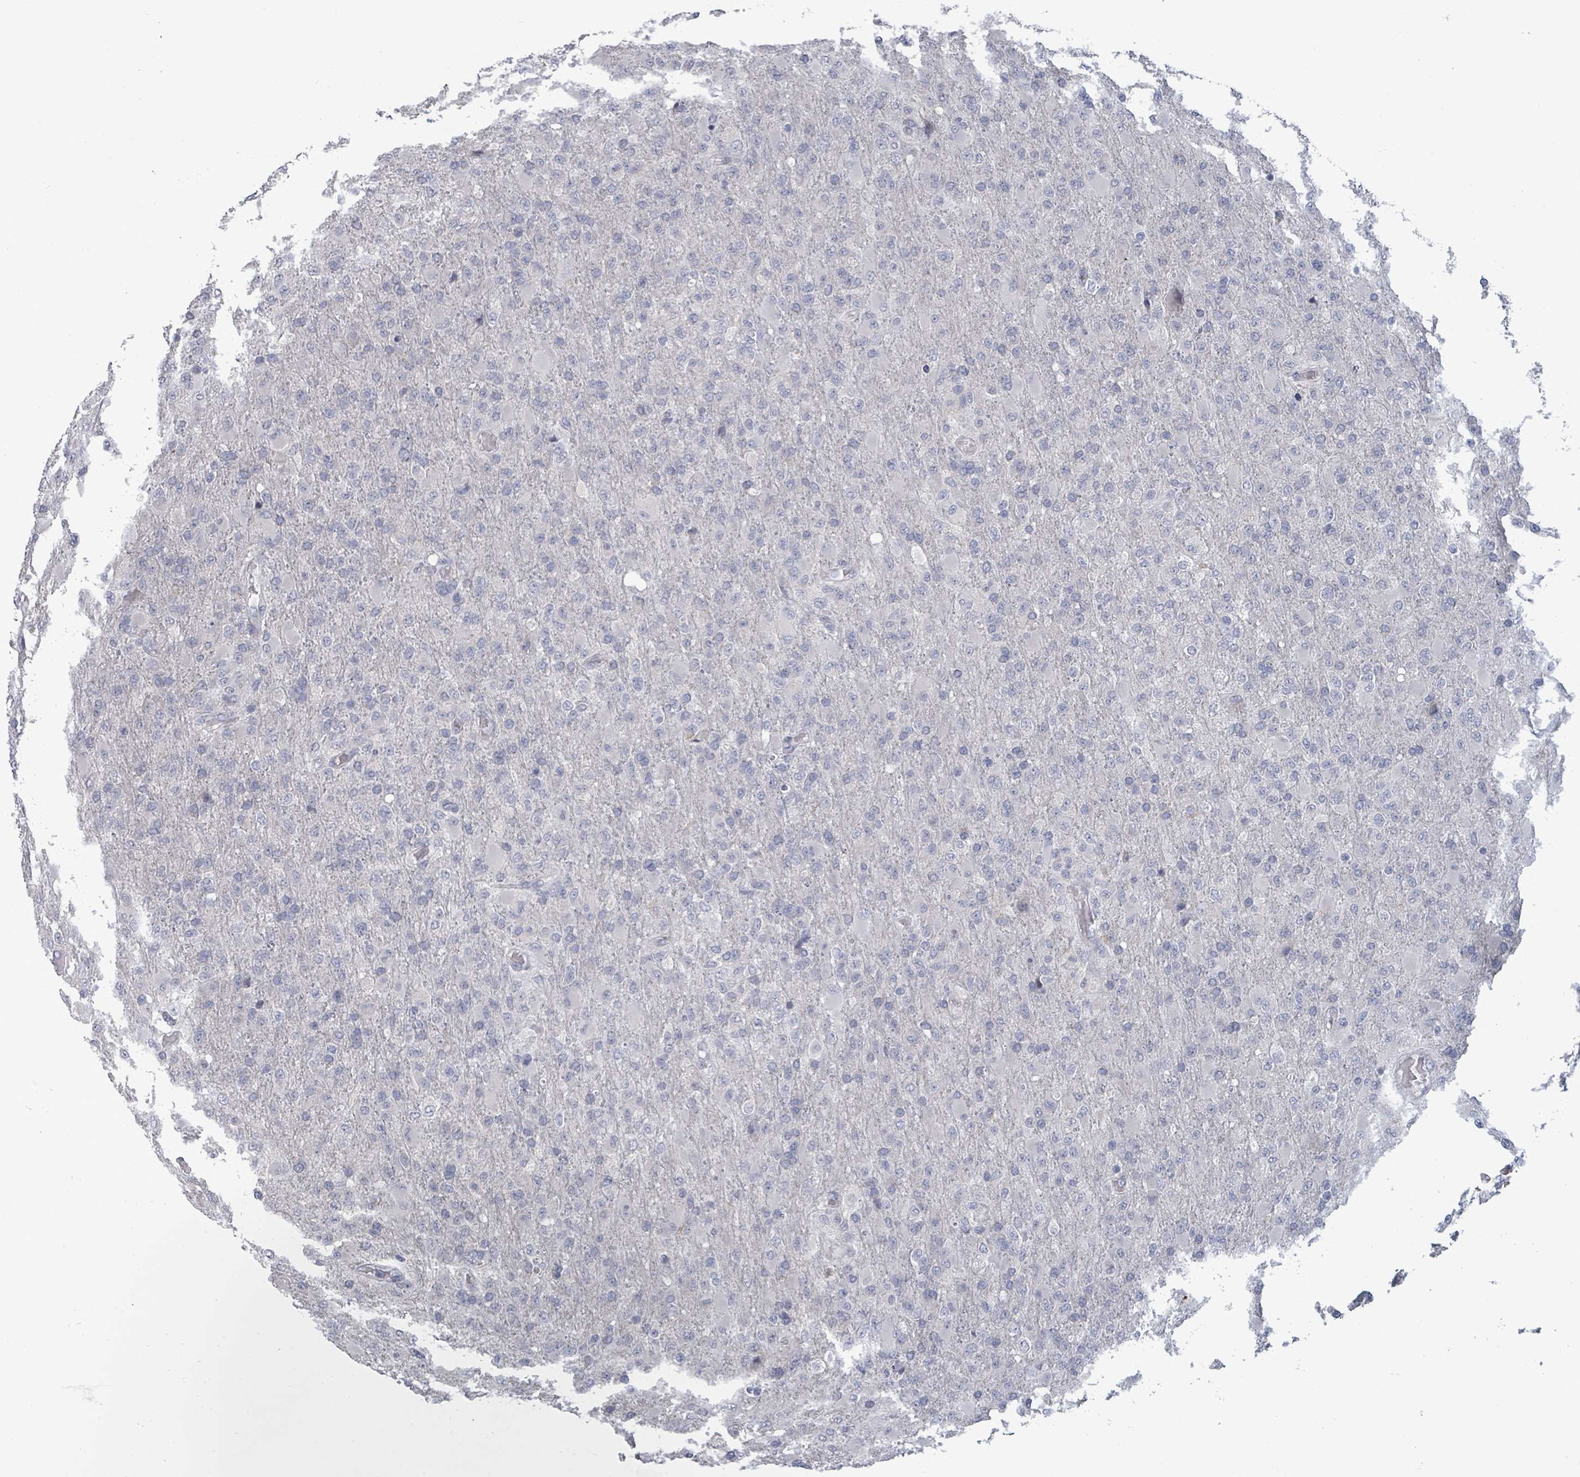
{"staining": {"intensity": "negative", "quantity": "none", "location": "none"}, "tissue": "glioma", "cell_type": "Tumor cells", "image_type": "cancer", "snomed": [{"axis": "morphology", "description": "Glioma, malignant, Low grade"}, {"axis": "topography", "description": "Brain"}], "caption": "A micrograph of low-grade glioma (malignant) stained for a protein shows no brown staining in tumor cells.", "gene": "ASB12", "patient": {"sex": "male", "age": 65}}